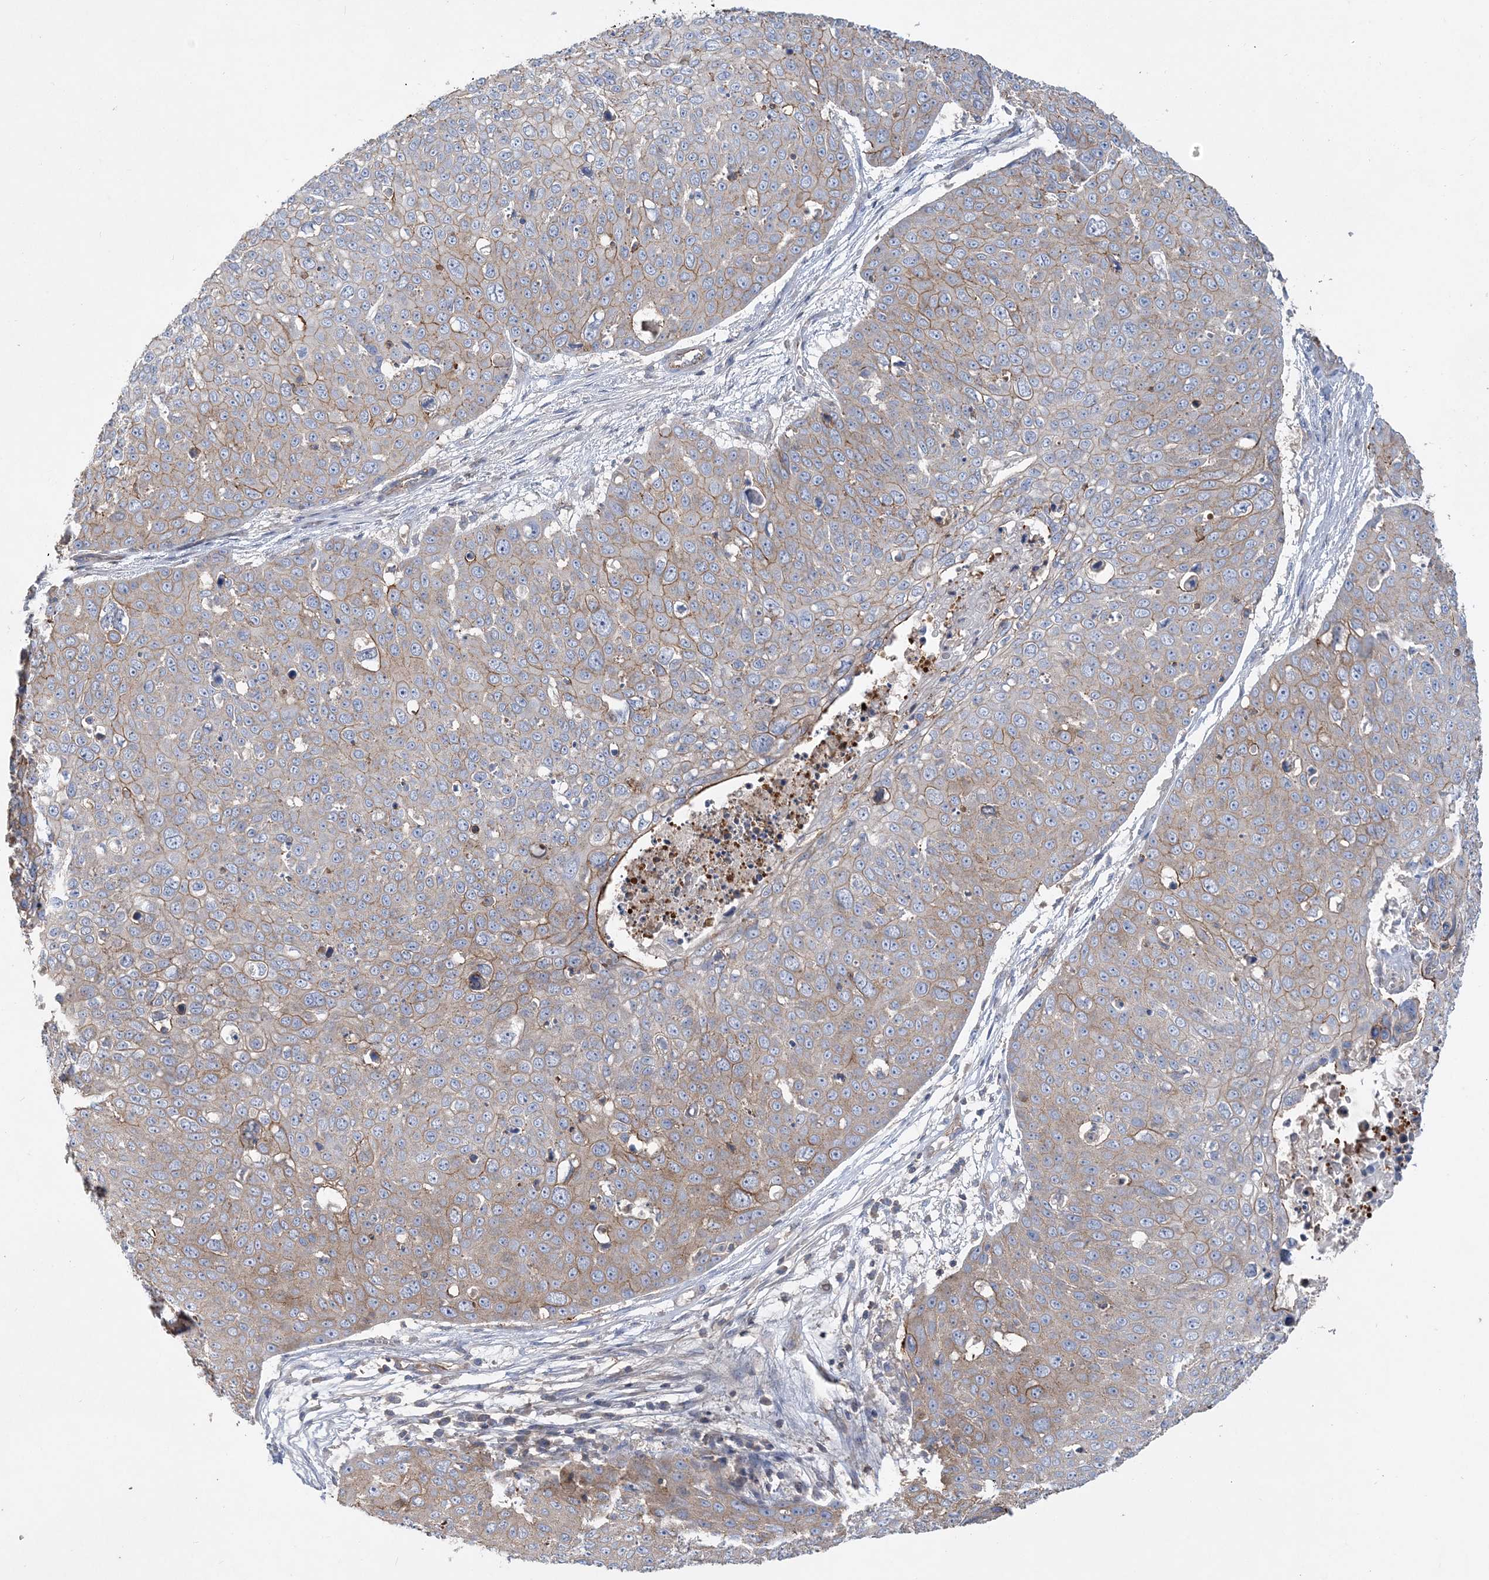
{"staining": {"intensity": "moderate", "quantity": "25%-75%", "location": "cytoplasmic/membranous"}, "tissue": "skin cancer", "cell_type": "Tumor cells", "image_type": "cancer", "snomed": [{"axis": "morphology", "description": "Squamous cell carcinoma, NOS"}, {"axis": "topography", "description": "Skin"}], "caption": "DAB (3,3'-diaminobenzidine) immunohistochemical staining of human skin squamous cell carcinoma shows moderate cytoplasmic/membranous protein staining in about 25%-75% of tumor cells.", "gene": "PIGC", "patient": {"sex": "male", "age": 71}}